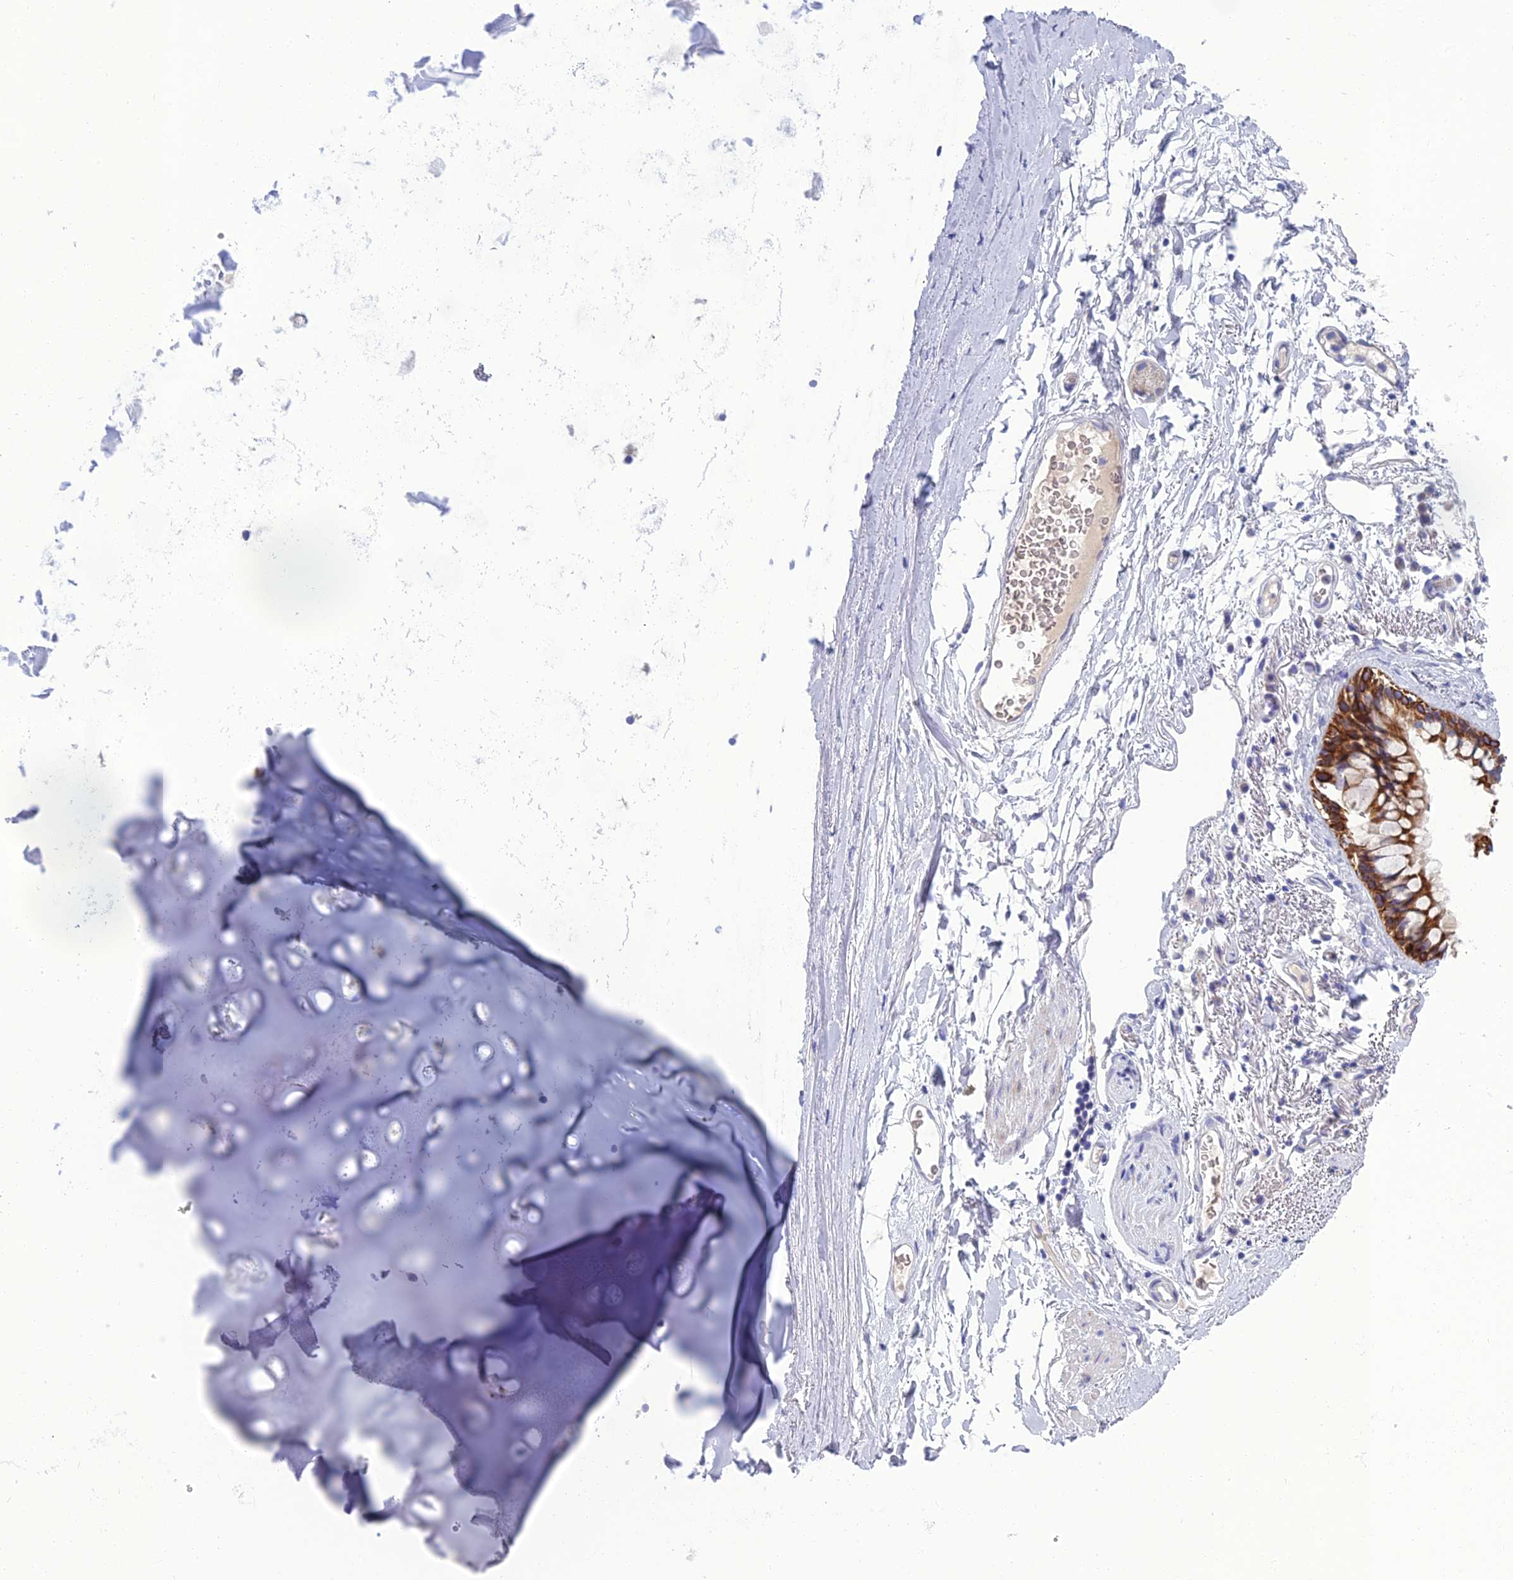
{"staining": {"intensity": "negative", "quantity": "none", "location": "none"}, "tissue": "adipose tissue", "cell_type": "Adipocytes", "image_type": "normal", "snomed": [{"axis": "morphology", "description": "Normal tissue, NOS"}, {"axis": "topography", "description": "Lymph node"}, {"axis": "topography", "description": "Bronchus"}], "caption": "This is an immunohistochemistry (IHC) micrograph of normal human adipose tissue. There is no positivity in adipocytes.", "gene": "SPTLC3", "patient": {"sex": "male", "age": 63}}